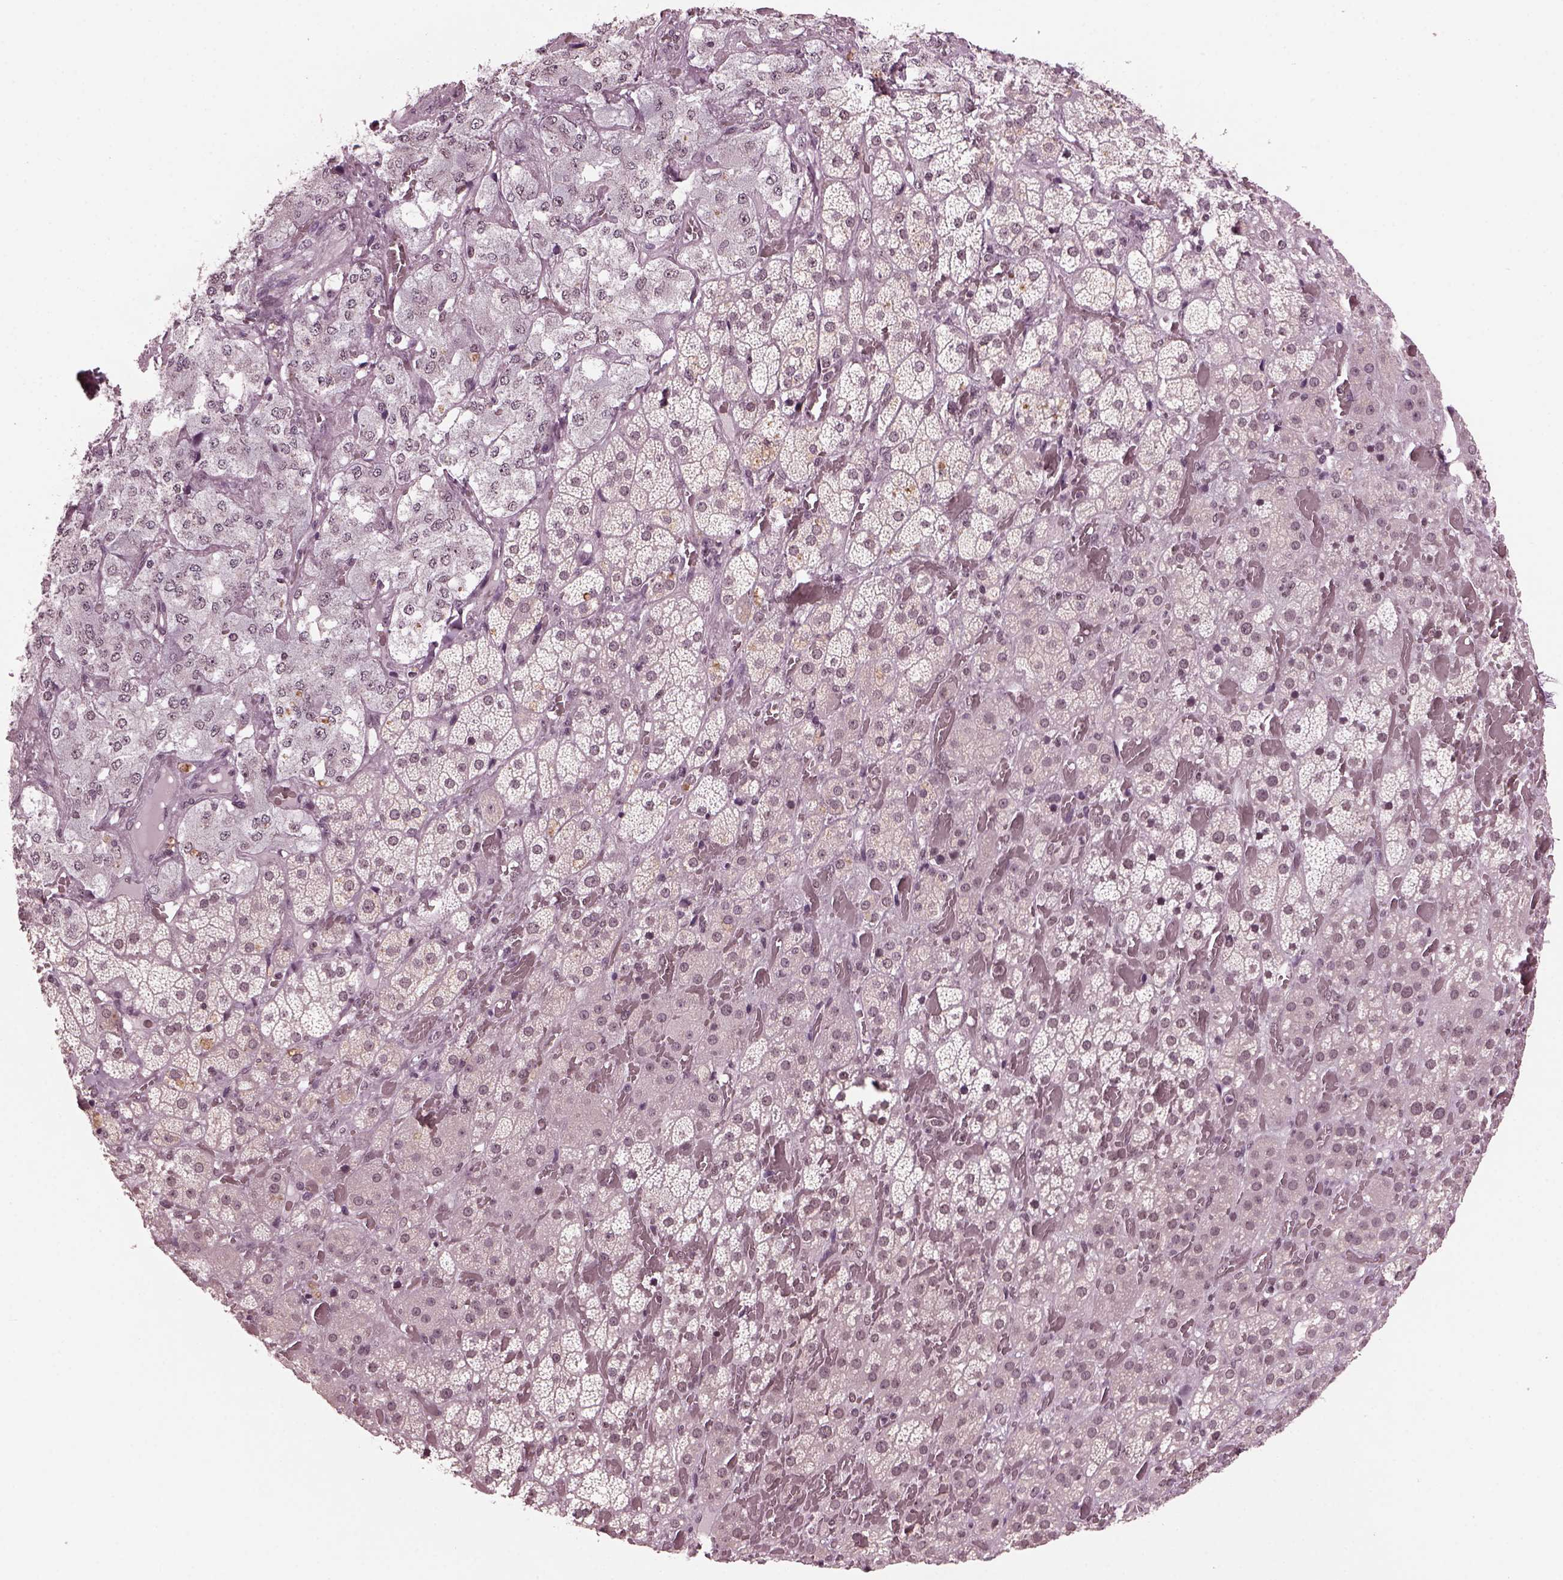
{"staining": {"intensity": "weak", "quantity": "<25%", "location": "nuclear"}, "tissue": "adrenal gland", "cell_type": "Glandular cells", "image_type": "normal", "snomed": [{"axis": "morphology", "description": "Normal tissue, NOS"}, {"axis": "topography", "description": "Adrenal gland"}], "caption": "The micrograph shows no staining of glandular cells in unremarkable adrenal gland. (DAB (3,3'-diaminobenzidine) immunohistochemistry (IHC) with hematoxylin counter stain).", "gene": "RUVBL2", "patient": {"sex": "male", "age": 57}}